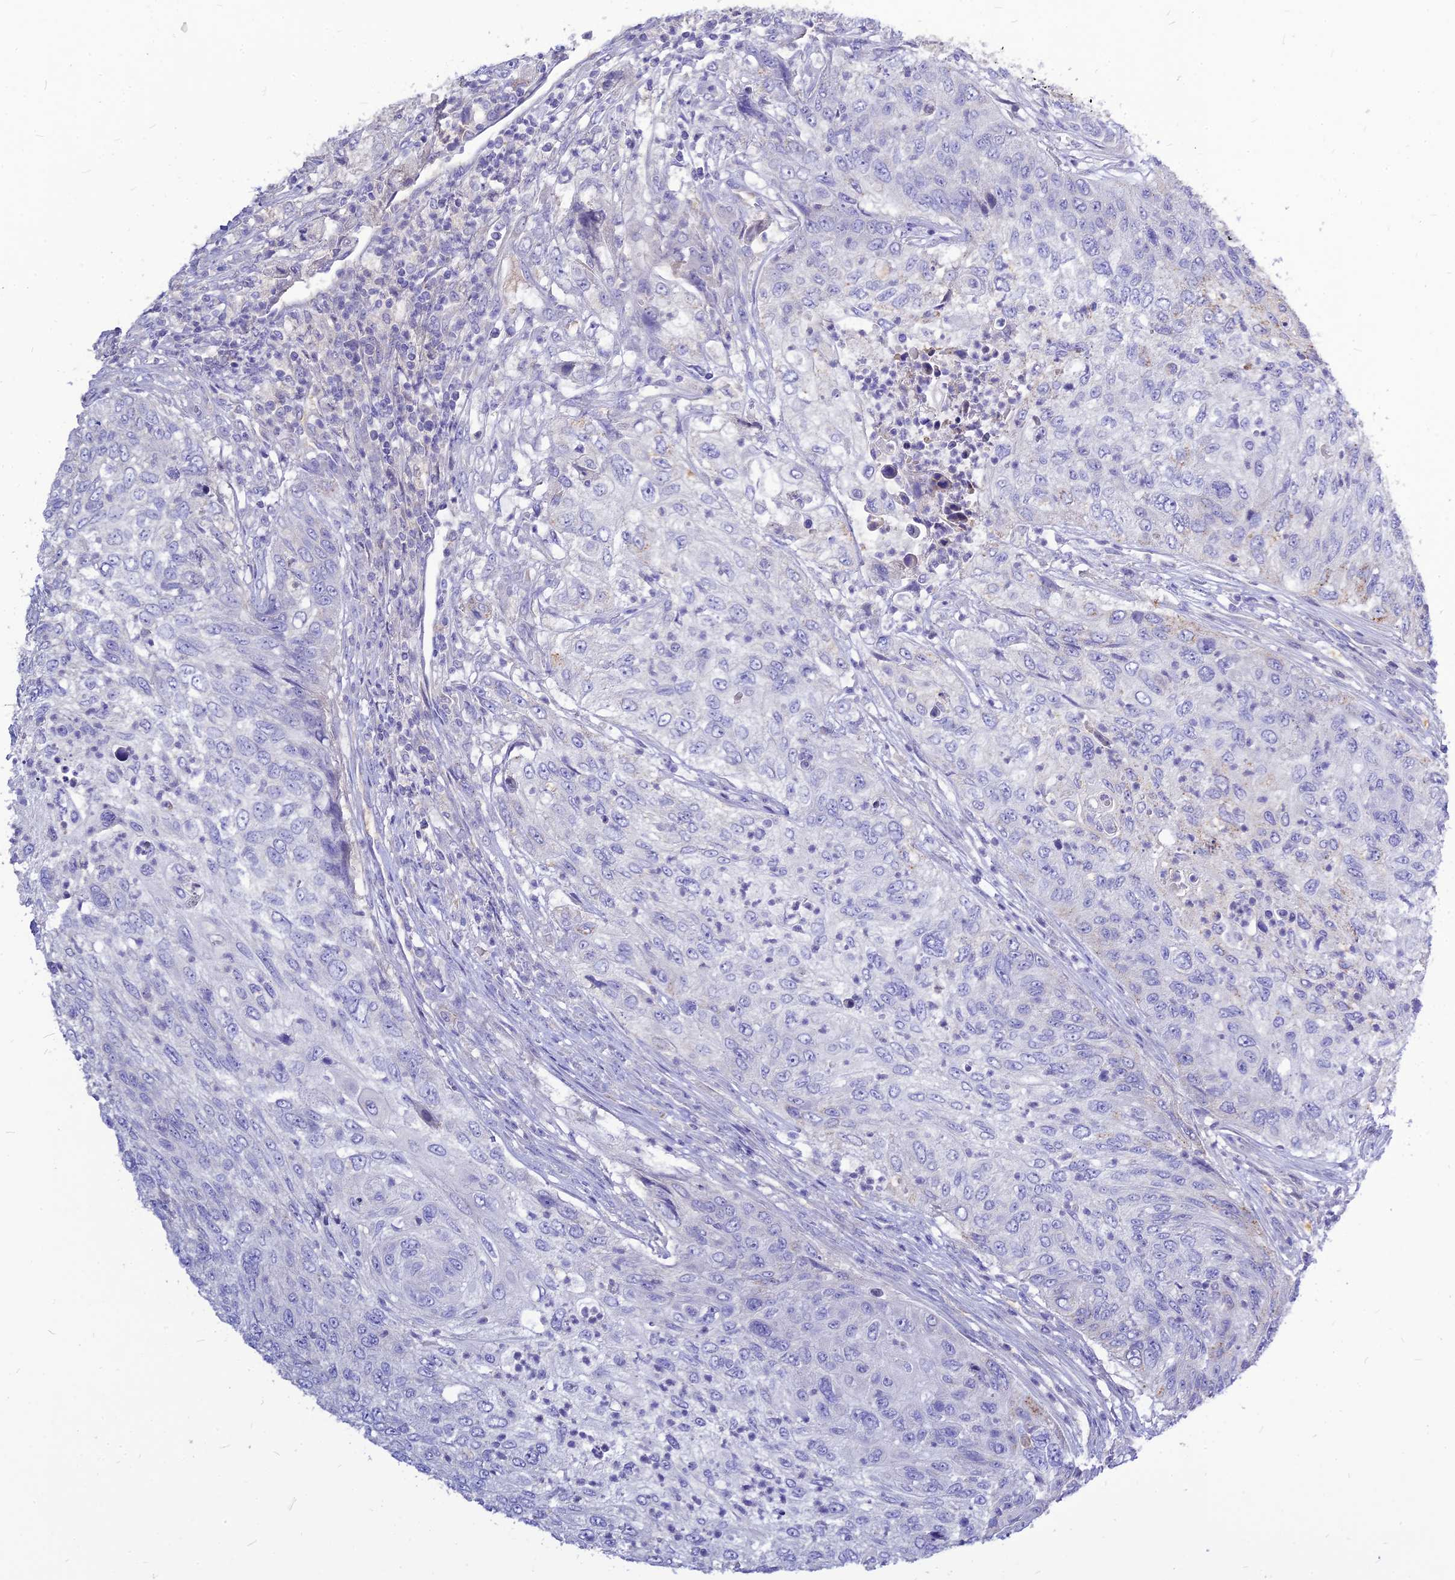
{"staining": {"intensity": "negative", "quantity": "none", "location": "none"}, "tissue": "urothelial cancer", "cell_type": "Tumor cells", "image_type": "cancer", "snomed": [{"axis": "morphology", "description": "Urothelial carcinoma, High grade"}, {"axis": "topography", "description": "Urinary bladder"}], "caption": "Immunohistochemical staining of urothelial cancer reveals no significant staining in tumor cells.", "gene": "CZIB", "patient": {"sex": "female", "age": 60}}